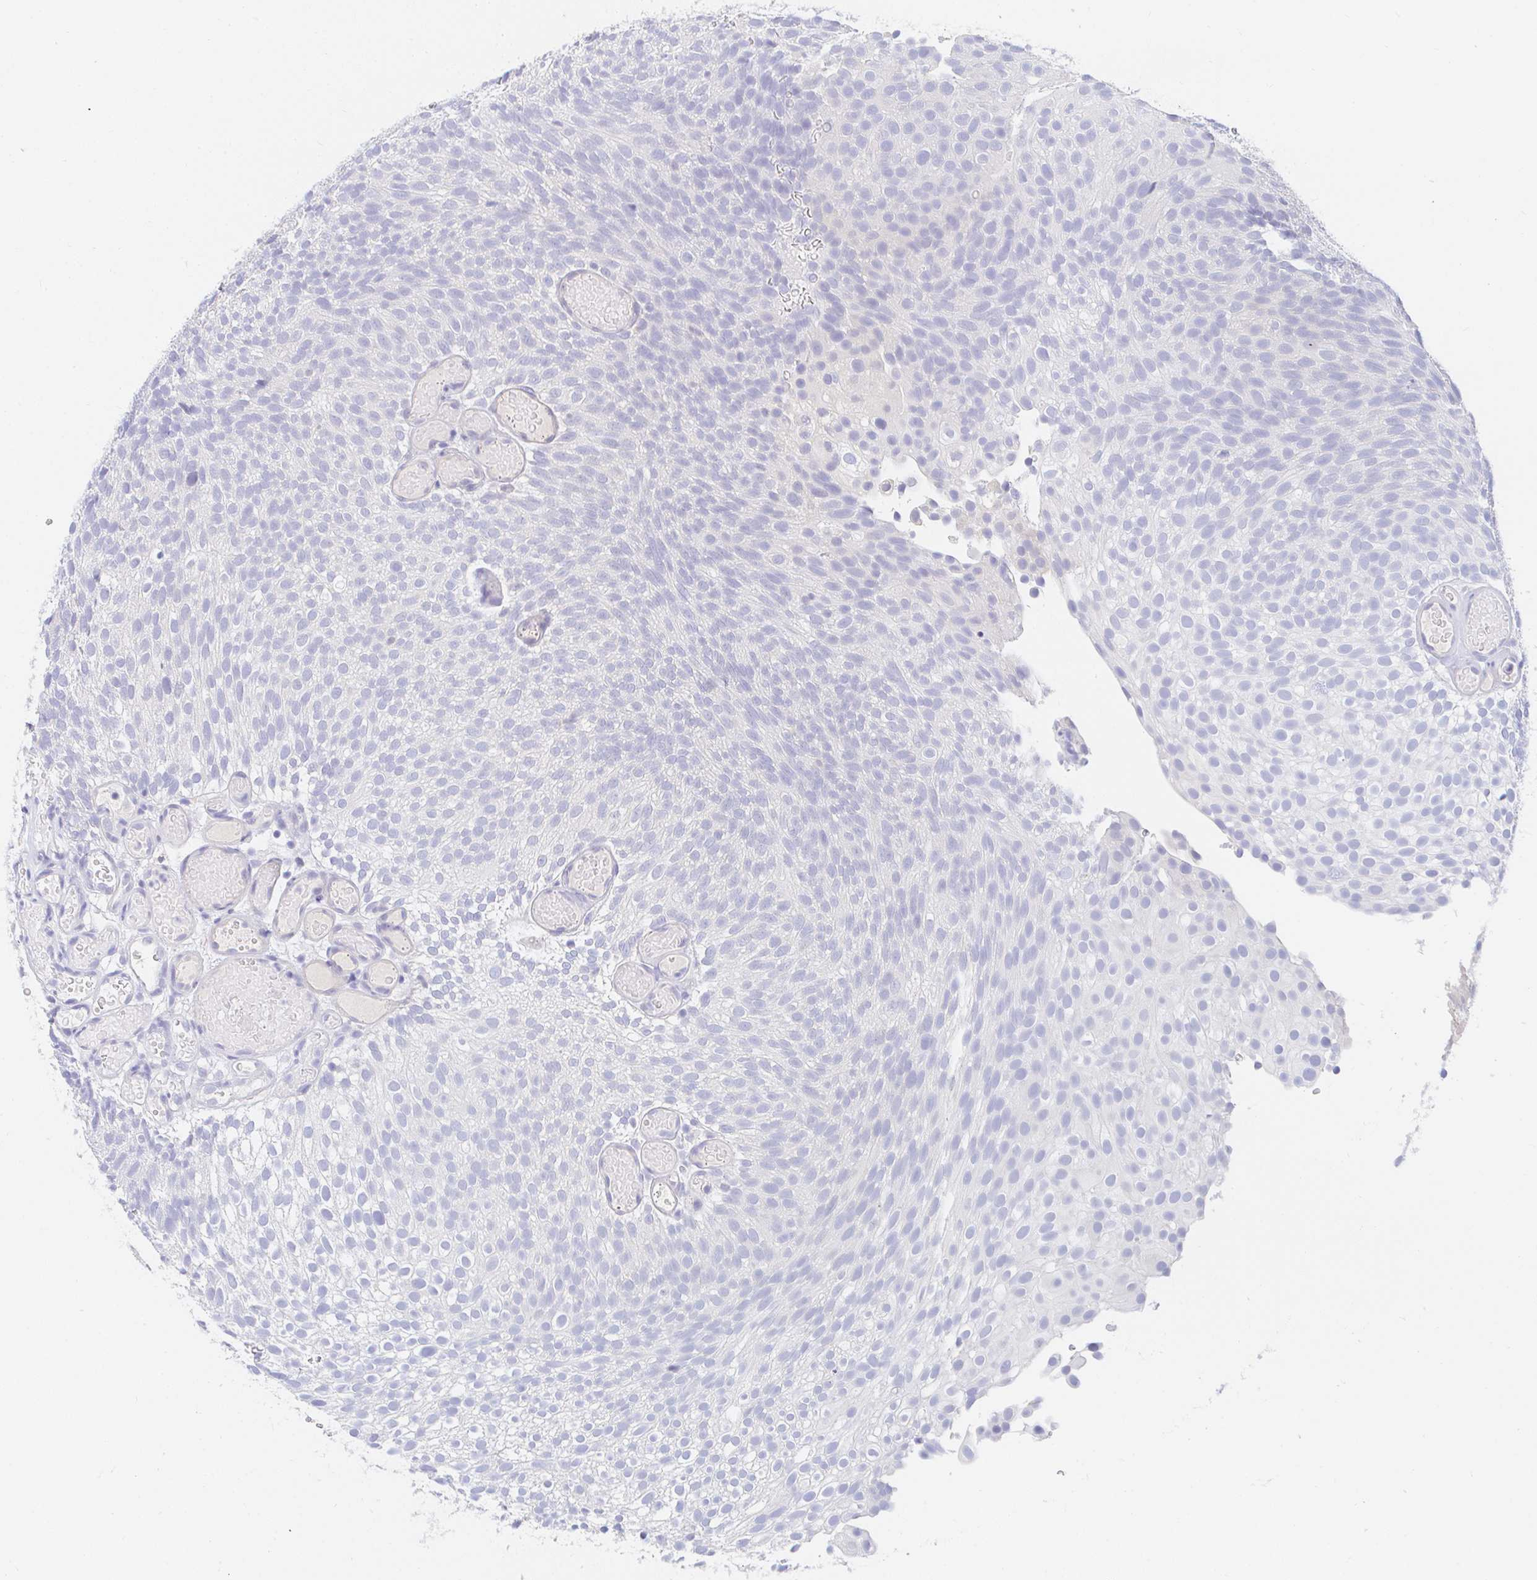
{"staining": {"intensity": "negative", "quantity": "none", "location": "none"}, "tissue": "urothelial cancer", "cell_type": "Tumor cells", "image_type": "cancer", "snomed": [{"axis": "morphology", "description": "Urothelial carcinoma, Low grade"}, {"axis": "topography", "description": "Urinary bladder"}], "caption": "Immunohistochemical staining of urothelial cancer demonstrates no significant staining in tumor cells.", "gene": "PDE6B", "patient": {"sex": "male", "age": 78}}